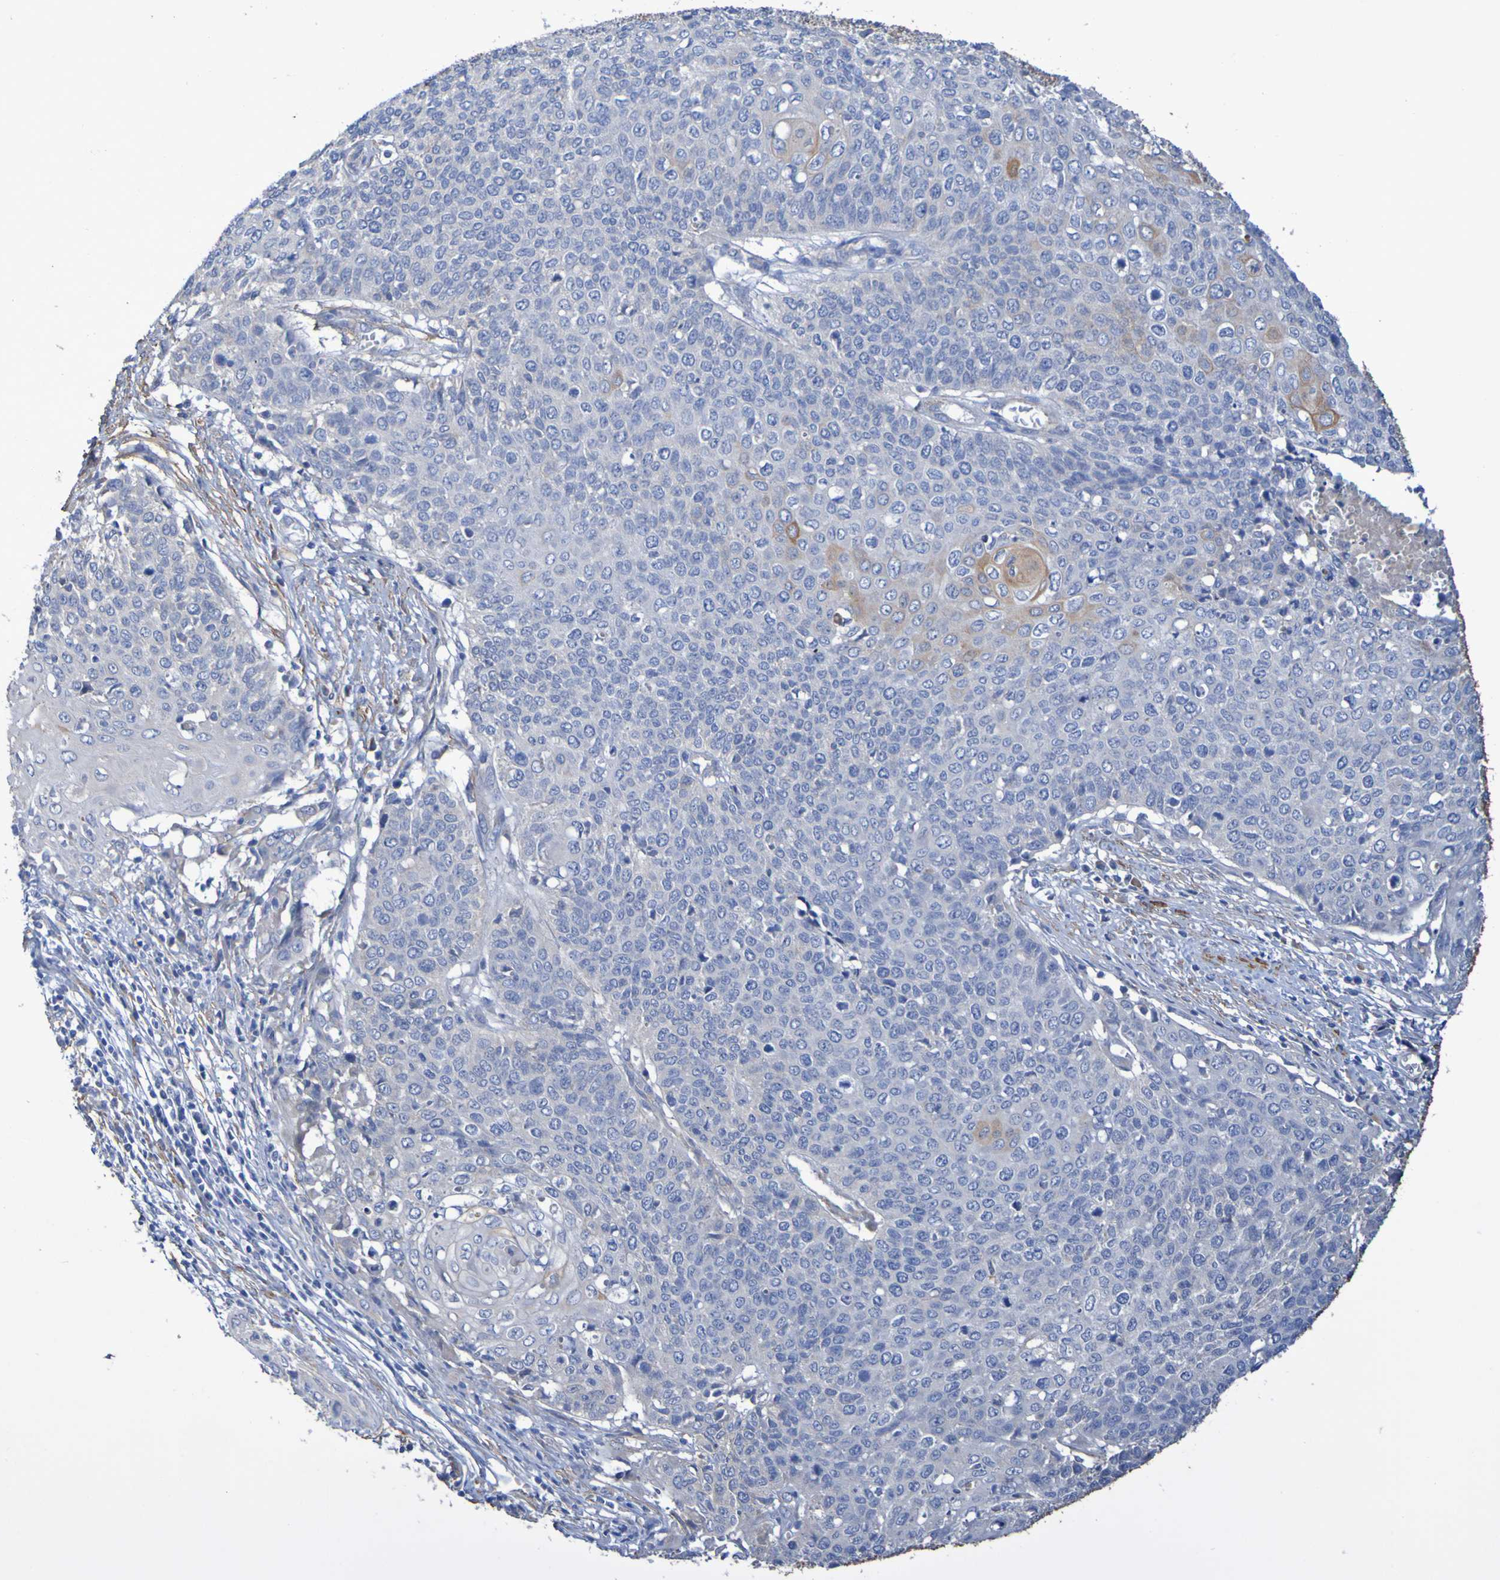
{"staining": {"intensity": "moderate", "quantity": "<25%", "location": "cytoplasmic/membranous"}, "tissue": "cervical cancer", "cell_type": "Tumor cells", "image_type": "cancer", "snomed": [{"axis": "morphology", "description": "Squamous cell carcinoma, NOS"}, {"axis": "topography", "description": "Cervix"}], "caption": "Moderate cytoplasmic/membranous protein positivity is present in about <25% of tumor cells in cervical squamous cell carcinoma. (Brightfield microscopy of DAB IHC at high magnification).", "gene": "SRPRB", "patient": {"sex": "female", "age": 39}}